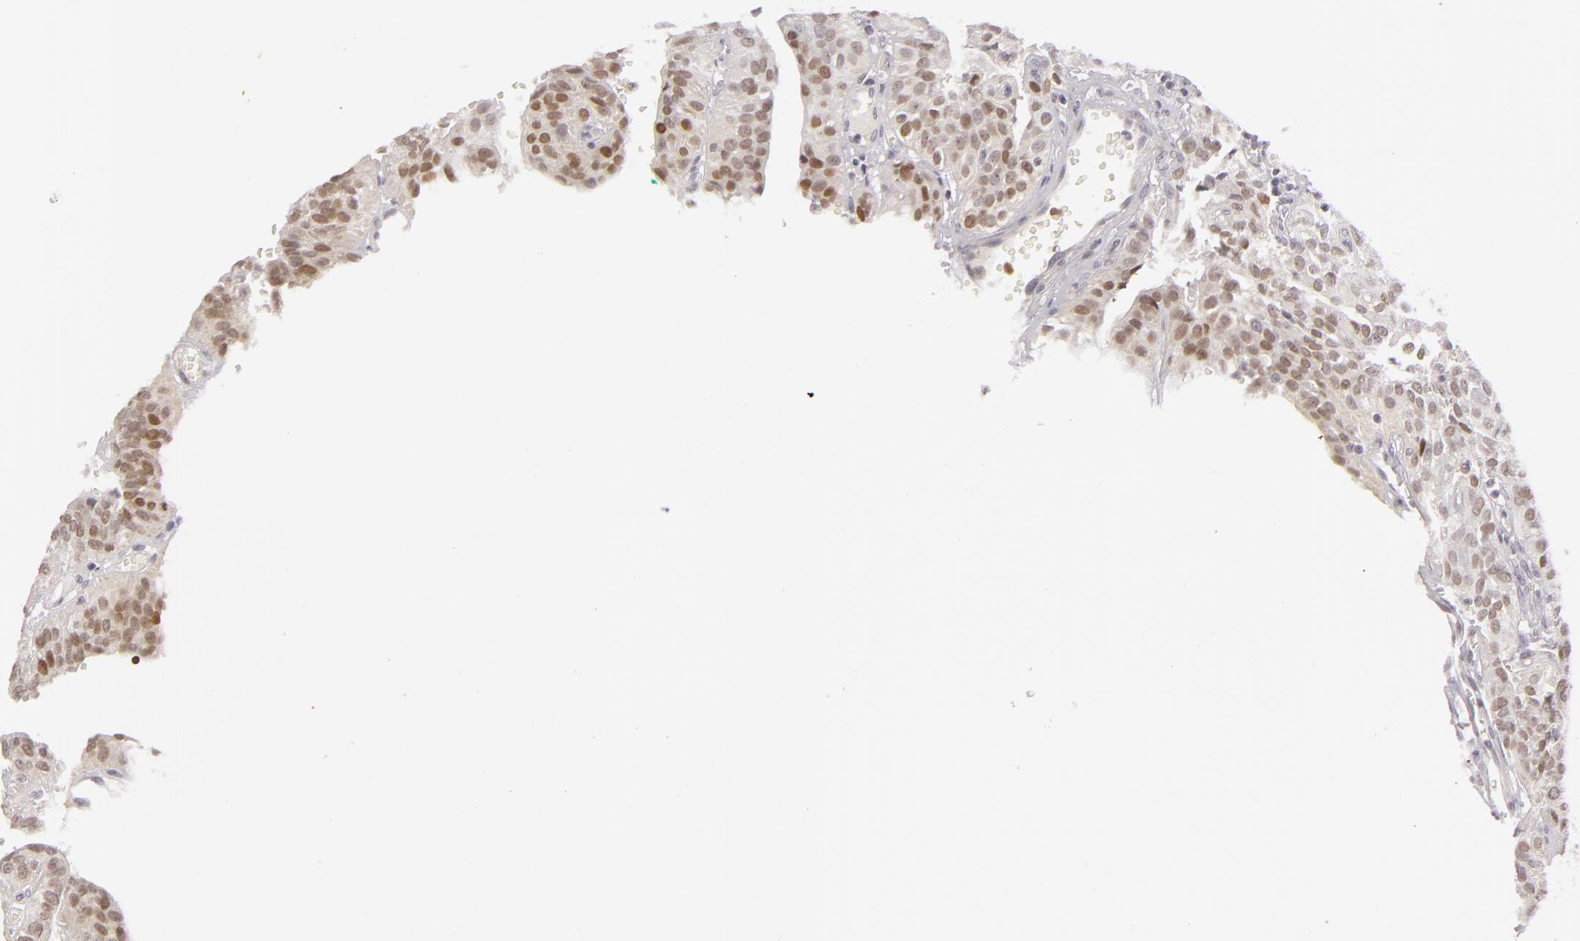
{"staining": {"intensity": "moderate", "quantity": "25%-75%", "location": "nuclear"}, "tissue": "urothelial cancer", "cell_type": "Tumor cells", "image_type": "cancer", "snomed": [{"axis": "morphology", "description": "Urothelial carcinoma, High grade"}, {"axis": "topography", "description": "Urinary bladder"}], "caption": "IHC staining of urothelial cancer, which shows medium levels of moderate nuclear positivity in approximately 25%-75% of tumor cells indicating moderate nuclear protein positivity. The staining was performed using DAB (3,3'-diaminobenzidine) (brown) for protein detection and nuclei were counterstained in hematoxylin (blue).", "gene": "SIX1", "patient": {"sex": "male", "age": 56}}